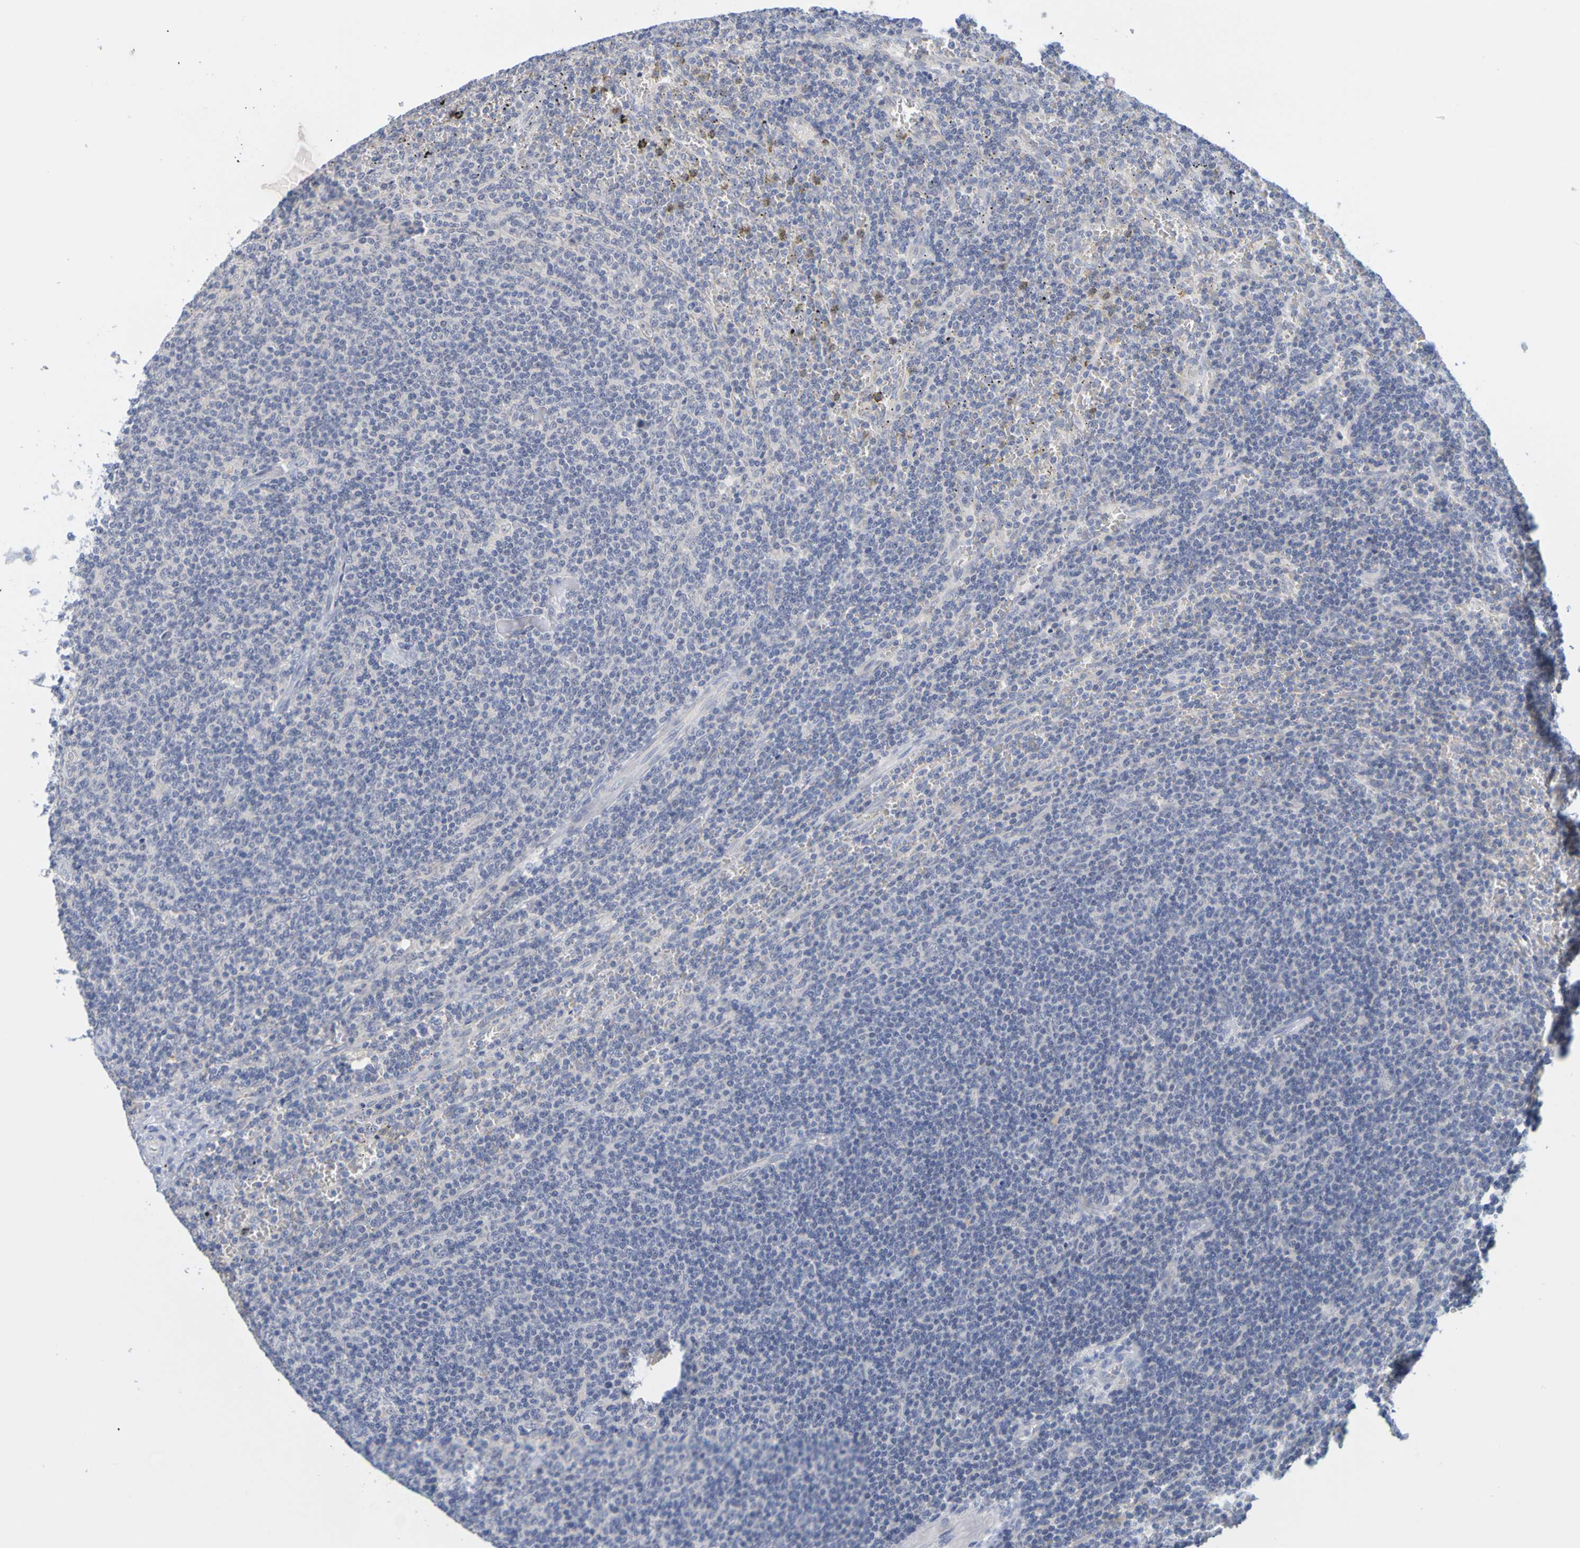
{"staining": {"intensity": "negative", "quantity": "none", "location": "none"}, "tissue": "lymphoma", "cell_type": "Tumor cells", "image_type": "cancer", "snomed": [{"axis": "morphology", "description": "Malignant lymphoma, non-Hodgkin's type, Low grade"}, {"axis": "topography", "description": "Spleen"}], "caption": "Human low-grade malignant lymphoma, non-Hodgkin's type stained for a protein using IHC shows no expression in tumor cells.", "gene": "ENDOU", "patient": {"sex": "female", "age": 50}}